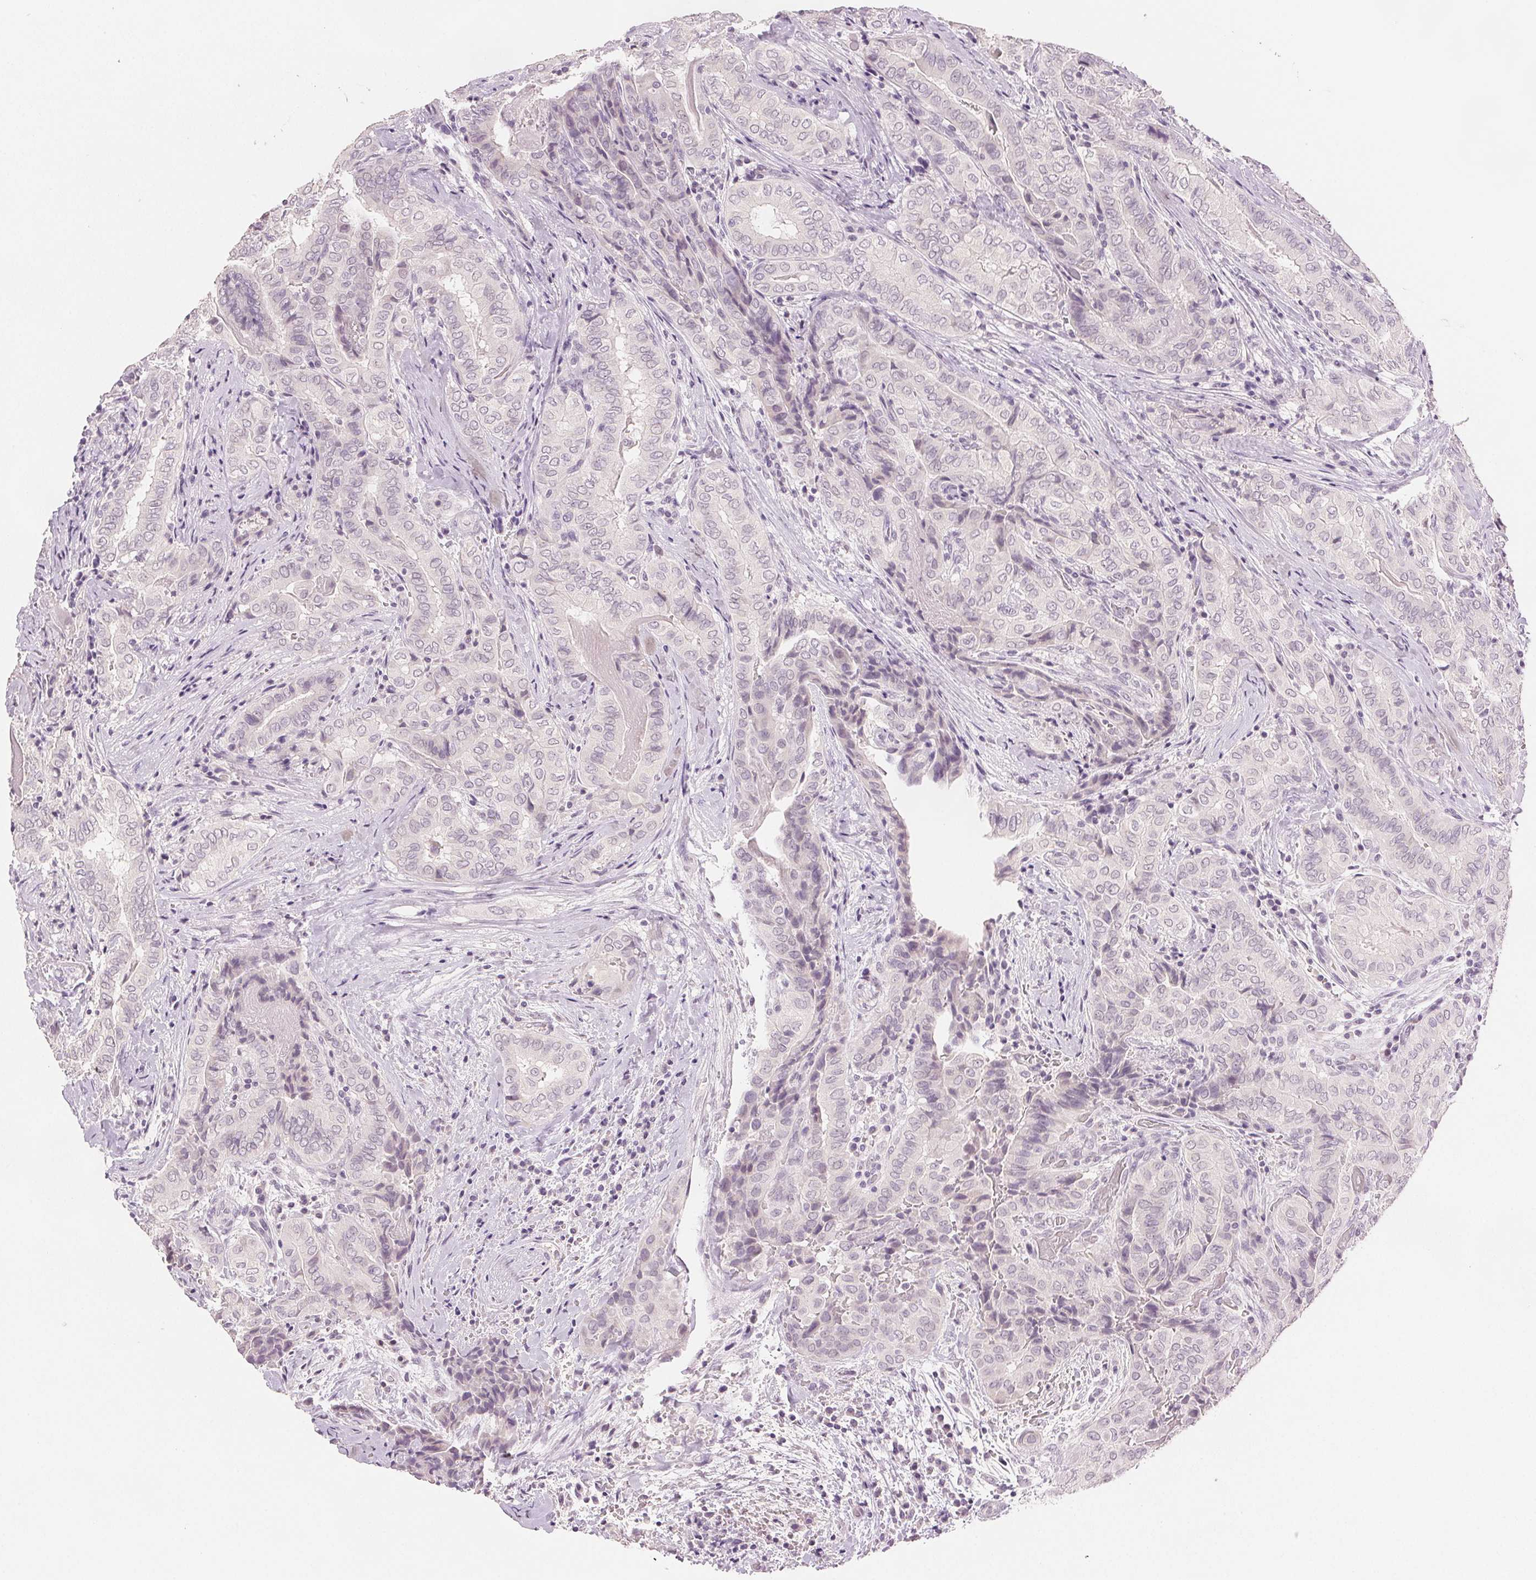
{"staining": {"intensity": "negative", "quantity": "none", "location": "none"}, "tissue": "thyroid cancer", "cell_type": "Tumor cells", "image_type": "cancer", "snomed": [{"axis": "morphology", "description": "Papillary adenocarcinoma, NOS"}, {"axis": "topography", "description": "Thyroid gland"}], "caption": "An immunohistochemistry image of thyroid cancer (papillary adenocarcinoma) is shown. There is no staining in tumor cells of thyroid cancer (papillary adenocarcinoma).", "gene": "SCGN", "patient": {"sex": "female", "age": 61}}